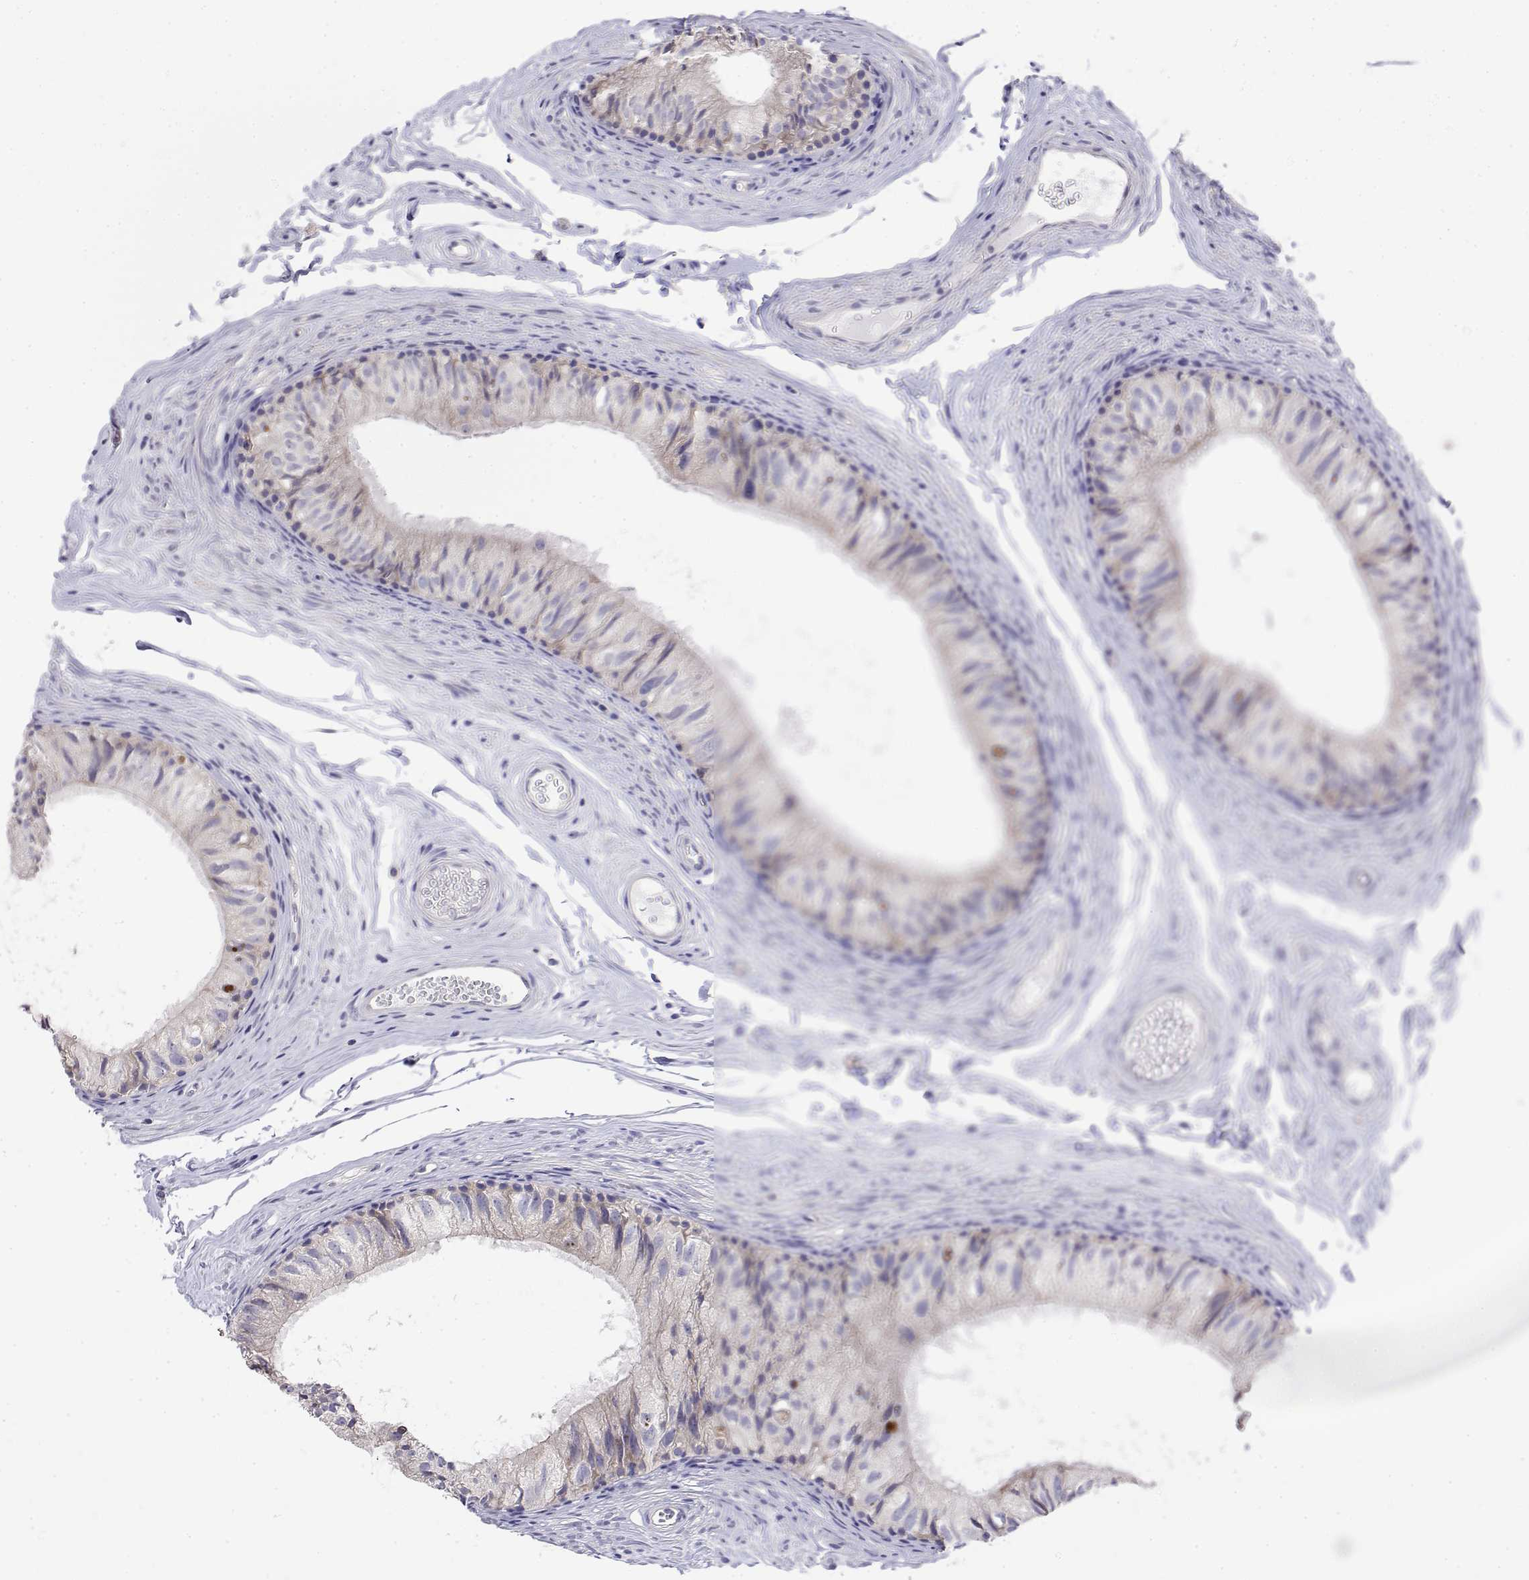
{"staining": {"intensity": "negative", "quantity": "none", "location": "none"}, "tissue": "epididymis", "cell_type": "Glandular cells", "image_type": "normal", "snomed": [{"axis": "morphology", "description": "Normal tissue, NOS"}, {"axis": "topography", "description": "Epididymis"}], "caption": "Immunohistochemistry of unremarkable human epididymis shows no positivity in glandular cells.", "gene": "LY6D", "patient": {"sex": "male", "age": 45}}